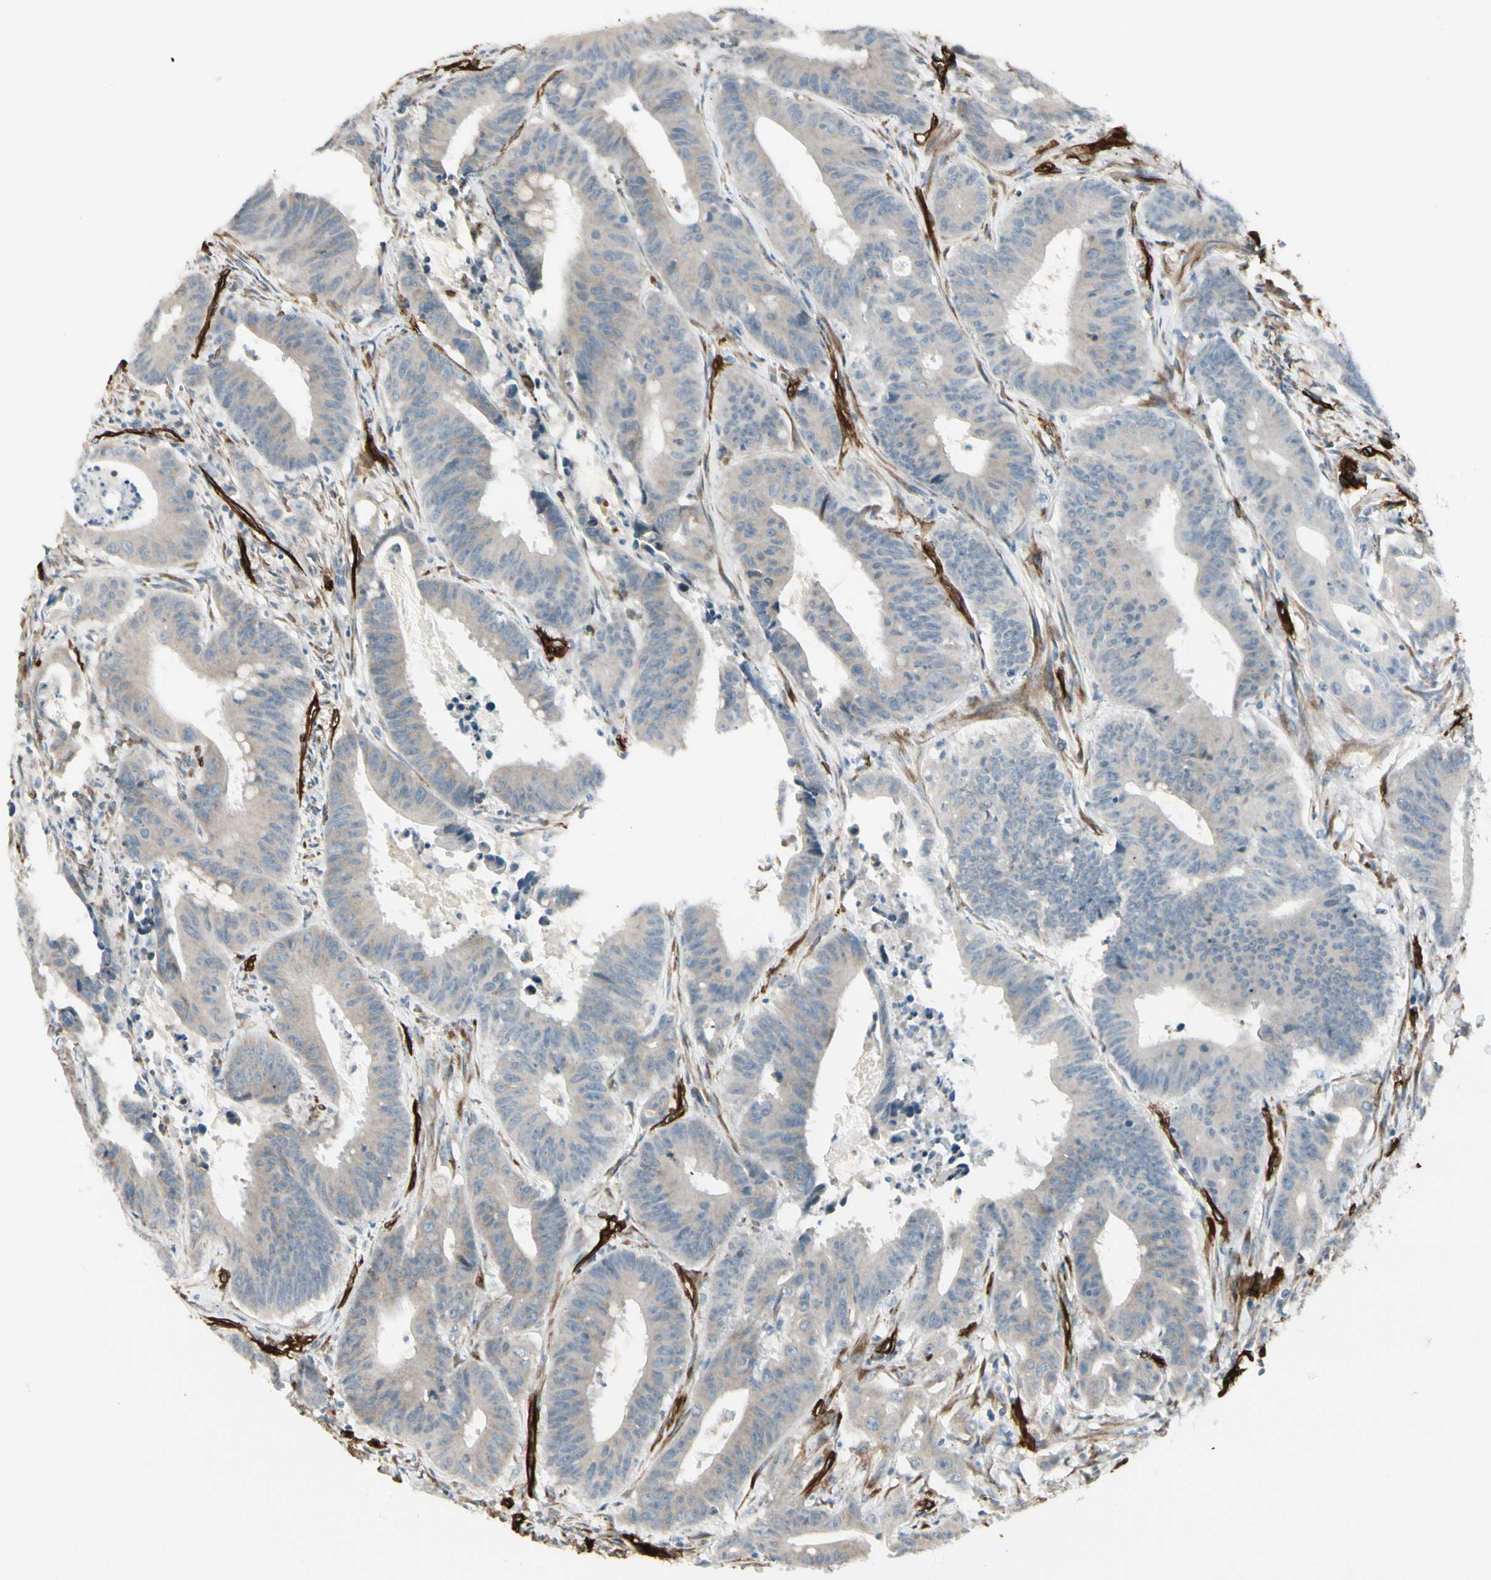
{"staining": {"intensity": "weak", "quantity": "<25%", "location": "cytoplasmic/membranous"}, "tissue": "colorectal cancer", "cell_type": "Tumor cells", "image_type": "cancer", "snomed": [{"axis": "morphology", "description": "Adenocarcinoma, NOS"}, {"axis": "topography", "description": "Colon"}], "caption": "Immunohistochemistry histopathology image of neoplastic tissue: human colorectal cancer stained with DAB reveals no significant protein positivity in tumor cells. The staining is performed using DAB brown chromogen with nuclei counter-stained in using hematoxylin.", "gene": "MCAM", "patient": {"sex": "male", "age": 45}}